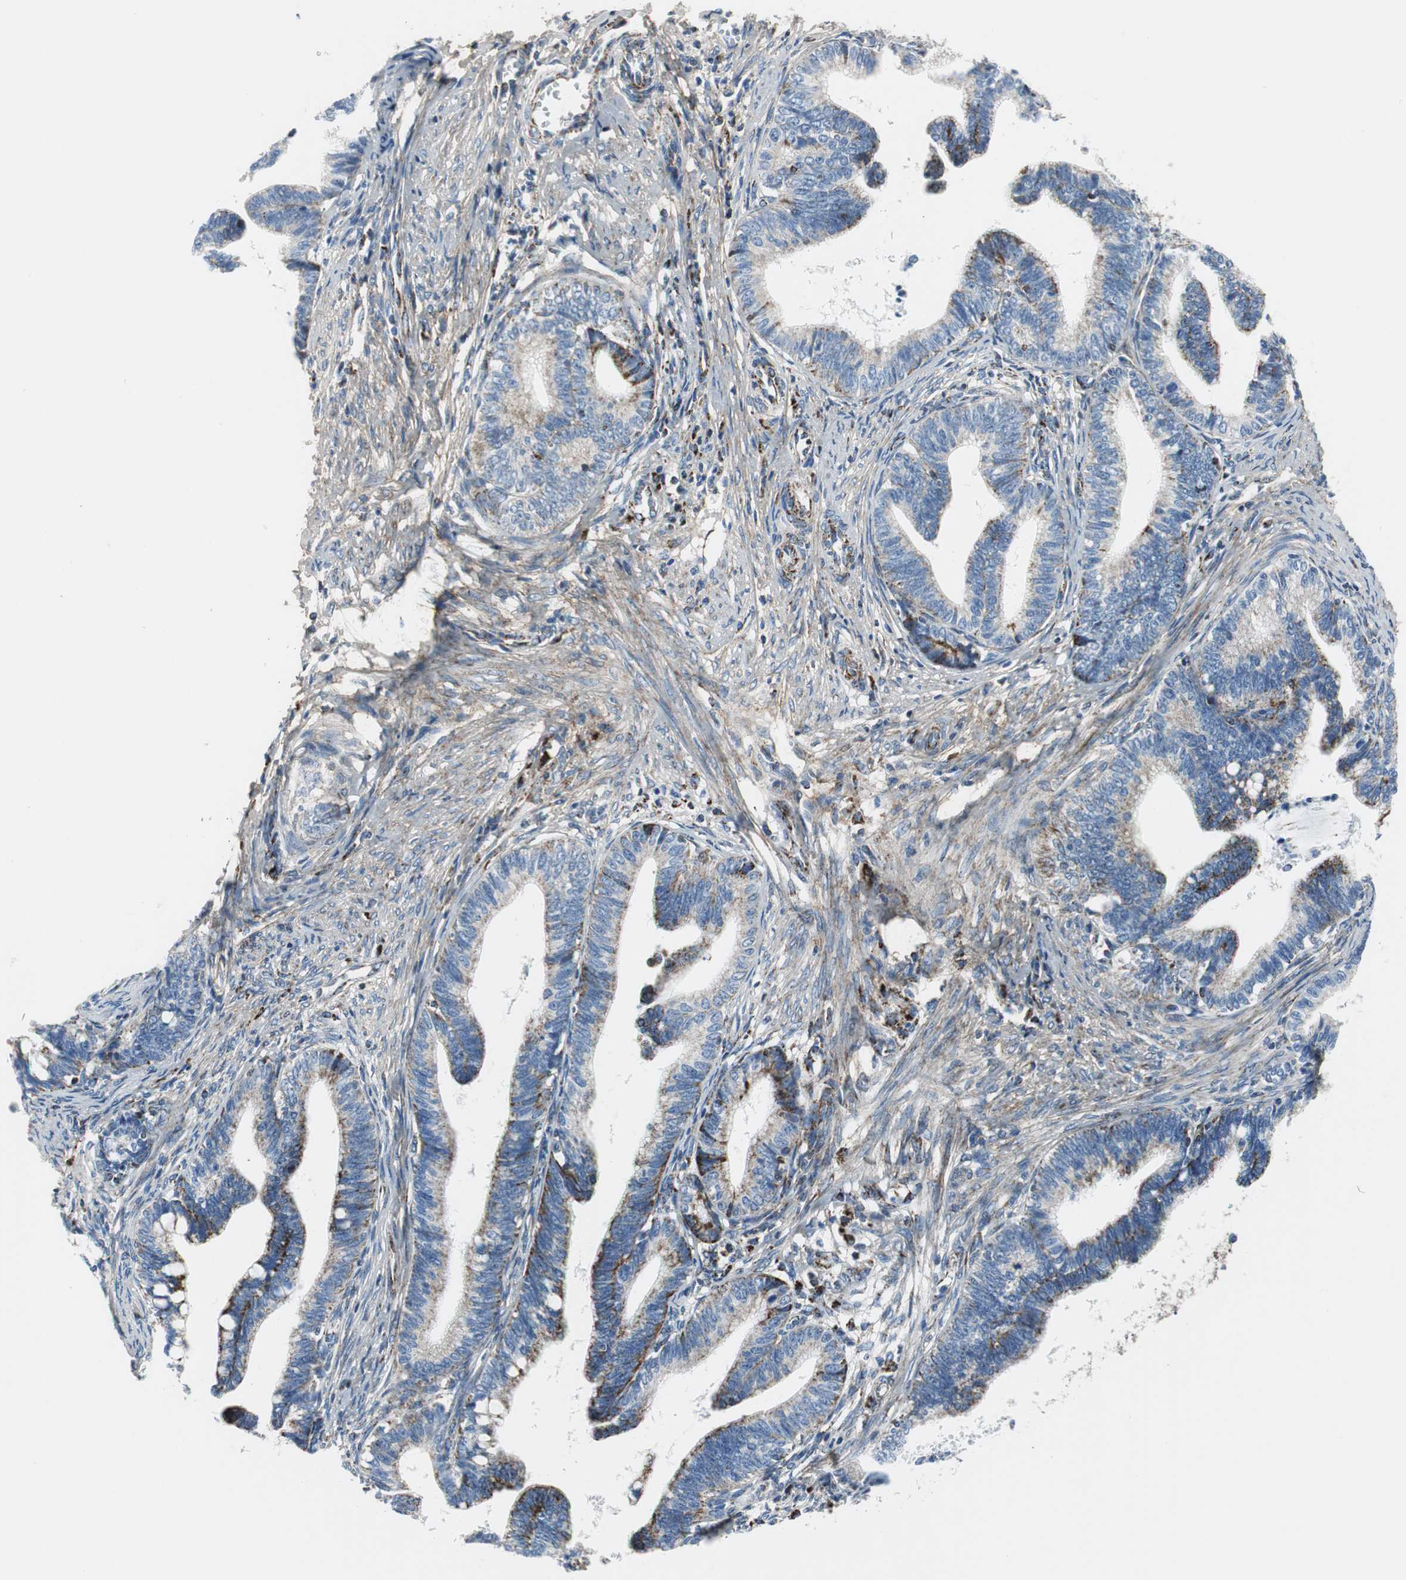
{"staining": {"intensity": "strong", "quantity": "25%-75%", "location": "cytoplasmic/membranous"}, "tissue": "cervical cancer", "cell_type": "Tumor cells", "image_type": "cancer", "snomed": [{"axis": "morphology", "description": "Adenocarcinoma, NOS"}, {"axis": "topography", "description": "Cervix"}], "caption": "Cervical cancer stained with a brown dye demonstrates strong cytoplasmic/membranous positive staining in approximately 25%-75% of tumor cells.", "gene": "C1QTNF7", "patient": {"sex": "female", "age": 36}}